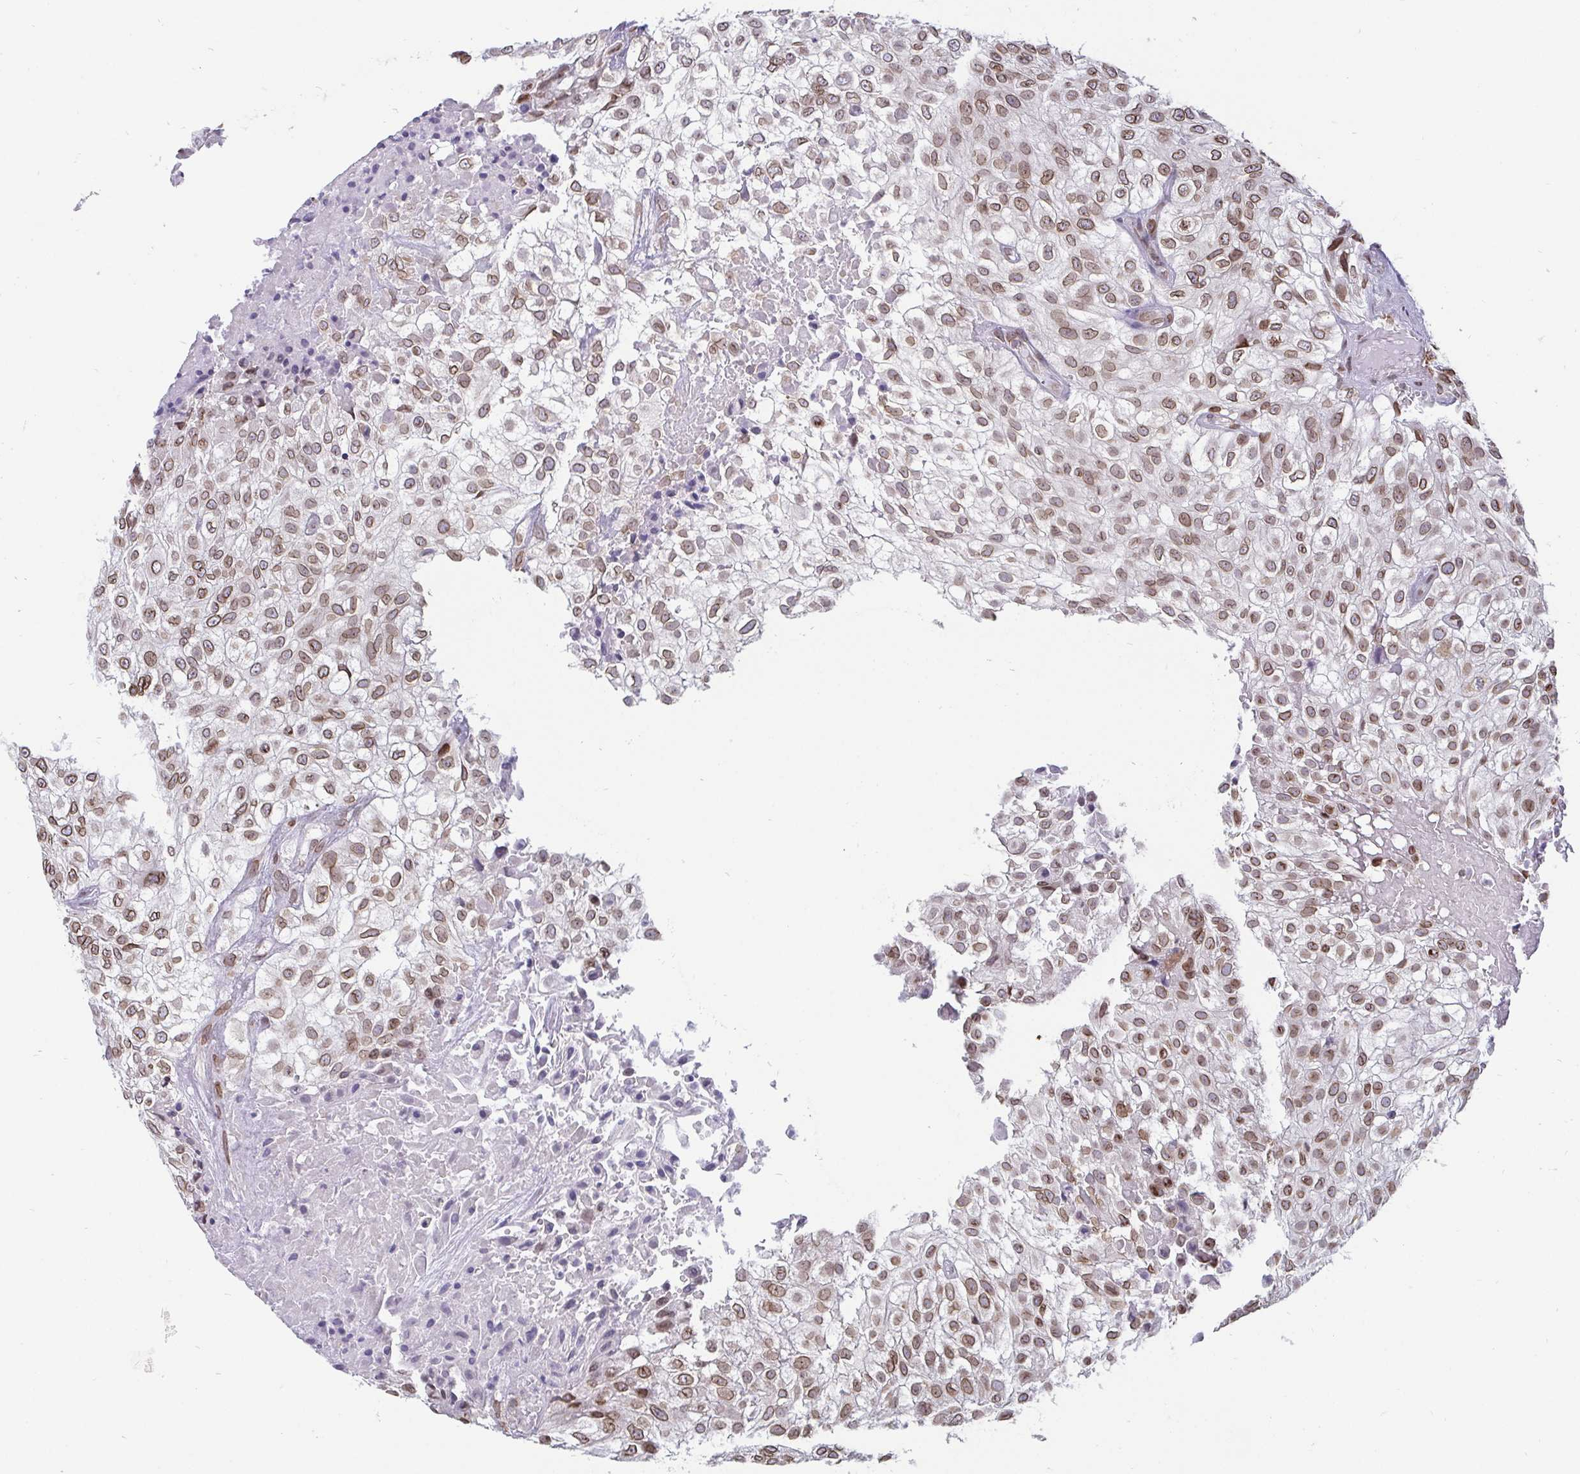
{"staining": {"intensity": "moderate", "quantity": ">75%", "location": "cytoplasmic/membranous,nuclear"}, "tissue": "urothelial cancer", "cell_type": "Tumor cells", "image_type": "cancer", "snomed": [{"axis": "morphology", "description": "Urothelial carcinoma, High grade"}, {"axis": "topography", "description": "Urinary bladder"}], "caption": "Immunohistochemistry (DAB) staining of human urothelial cancer demonstrates moderate cytoplasmic/membranous and nuclear protein positivity in approximately >75% of tumor cells.", "gene": "EMD", "patient": {"sex": "male", "age": 56}}